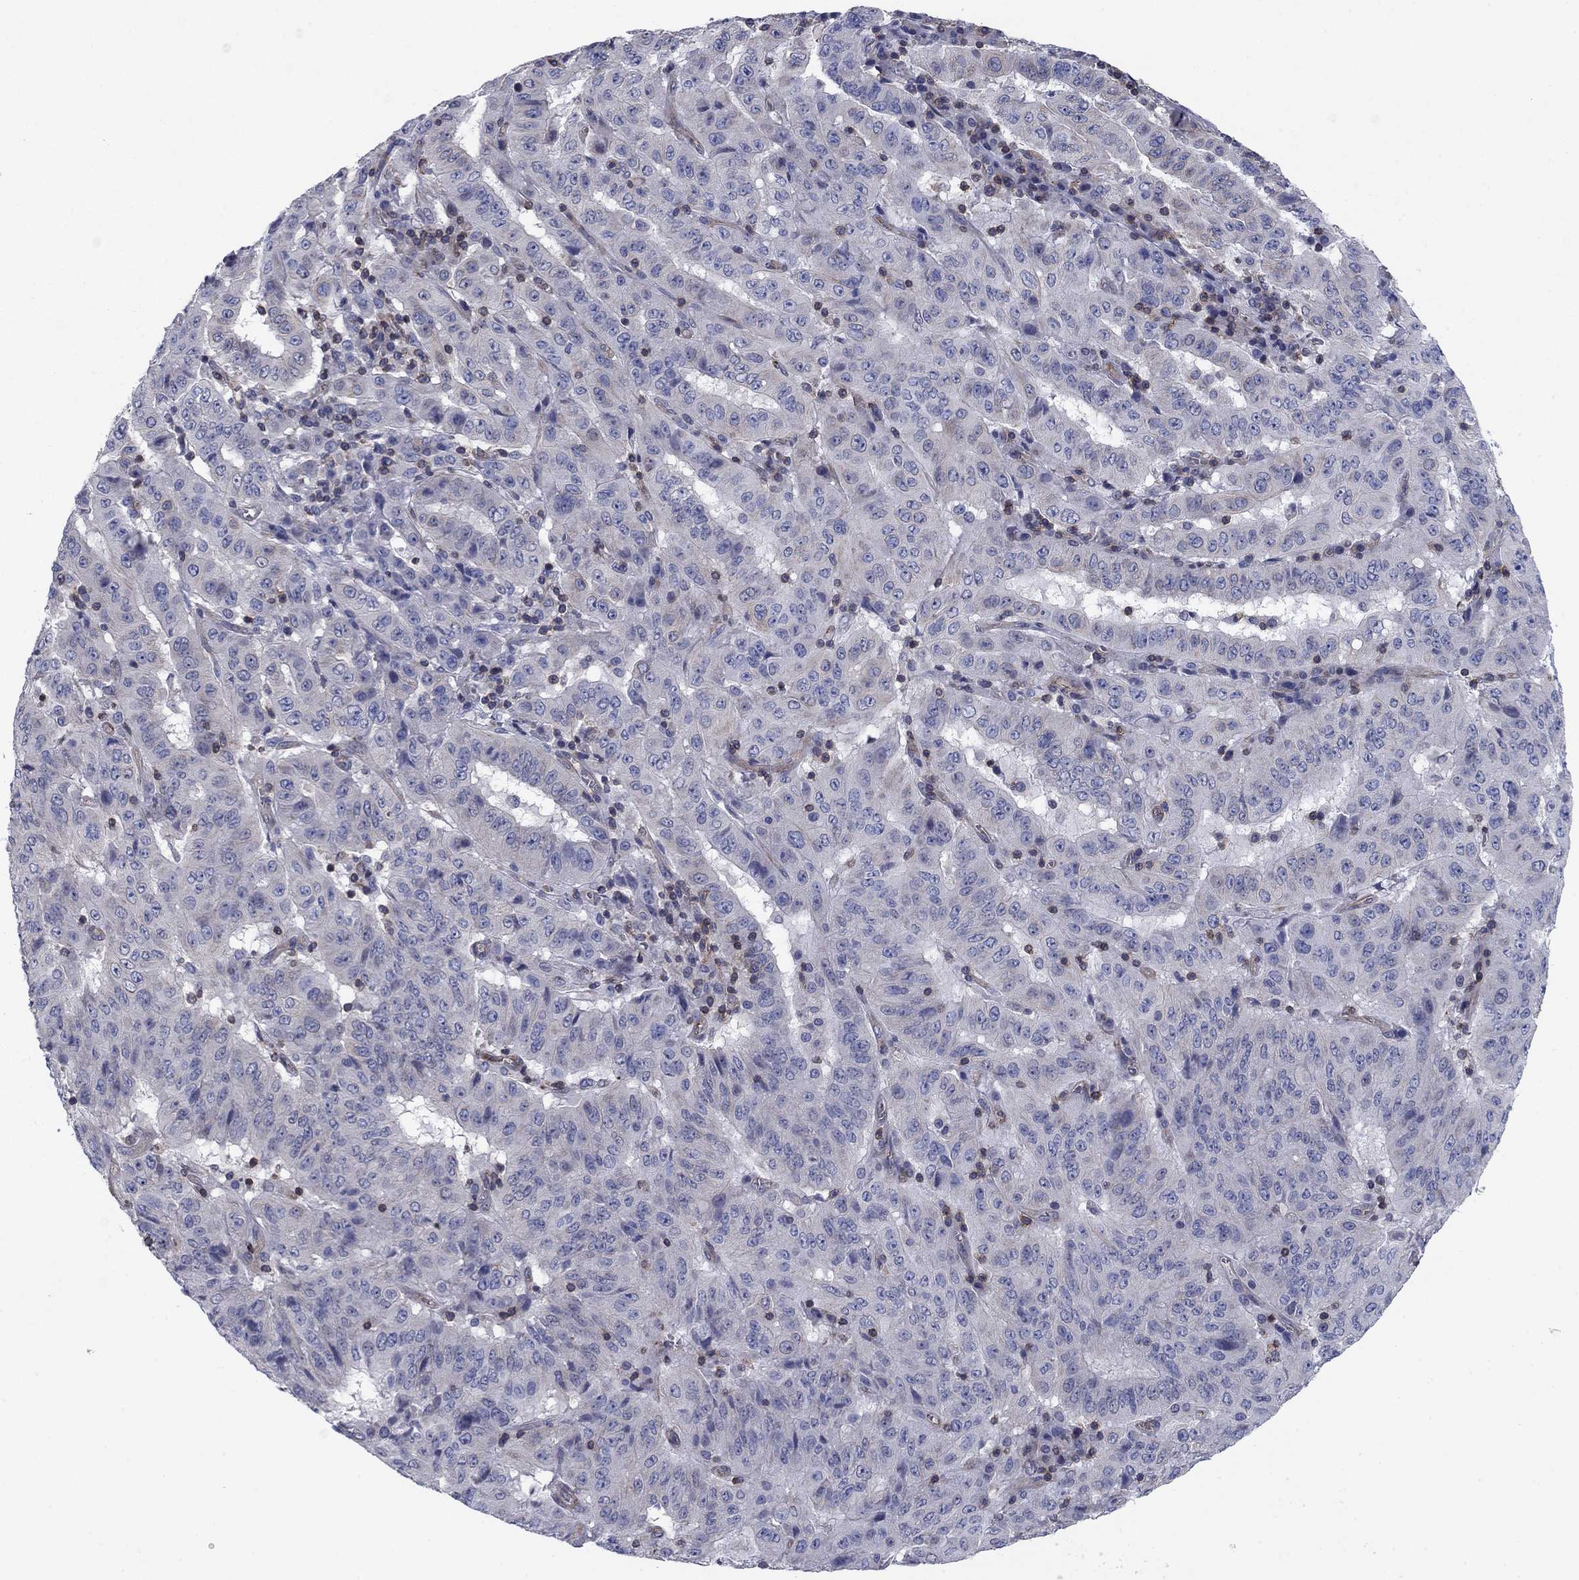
{"staining": {"intensity": "negative", "quantity": "none", "location": "none"}, "tissue": "pancreatic cancer", "cell_type": "Tumor cells", "image_type": "cancer", "snomed": [{"axis": "morphology", "description": "Adenocarcinoma, NOS"}, {"axis": "topography", "description": "Pancreas"}], "caption": "Immunohistochemical staining of human pancreatic cancer (adenocarcinoma) reveals no significant expression in tumor cells.", "gene": "PSD4", "patient": {"sex": "male", "age": 63}}